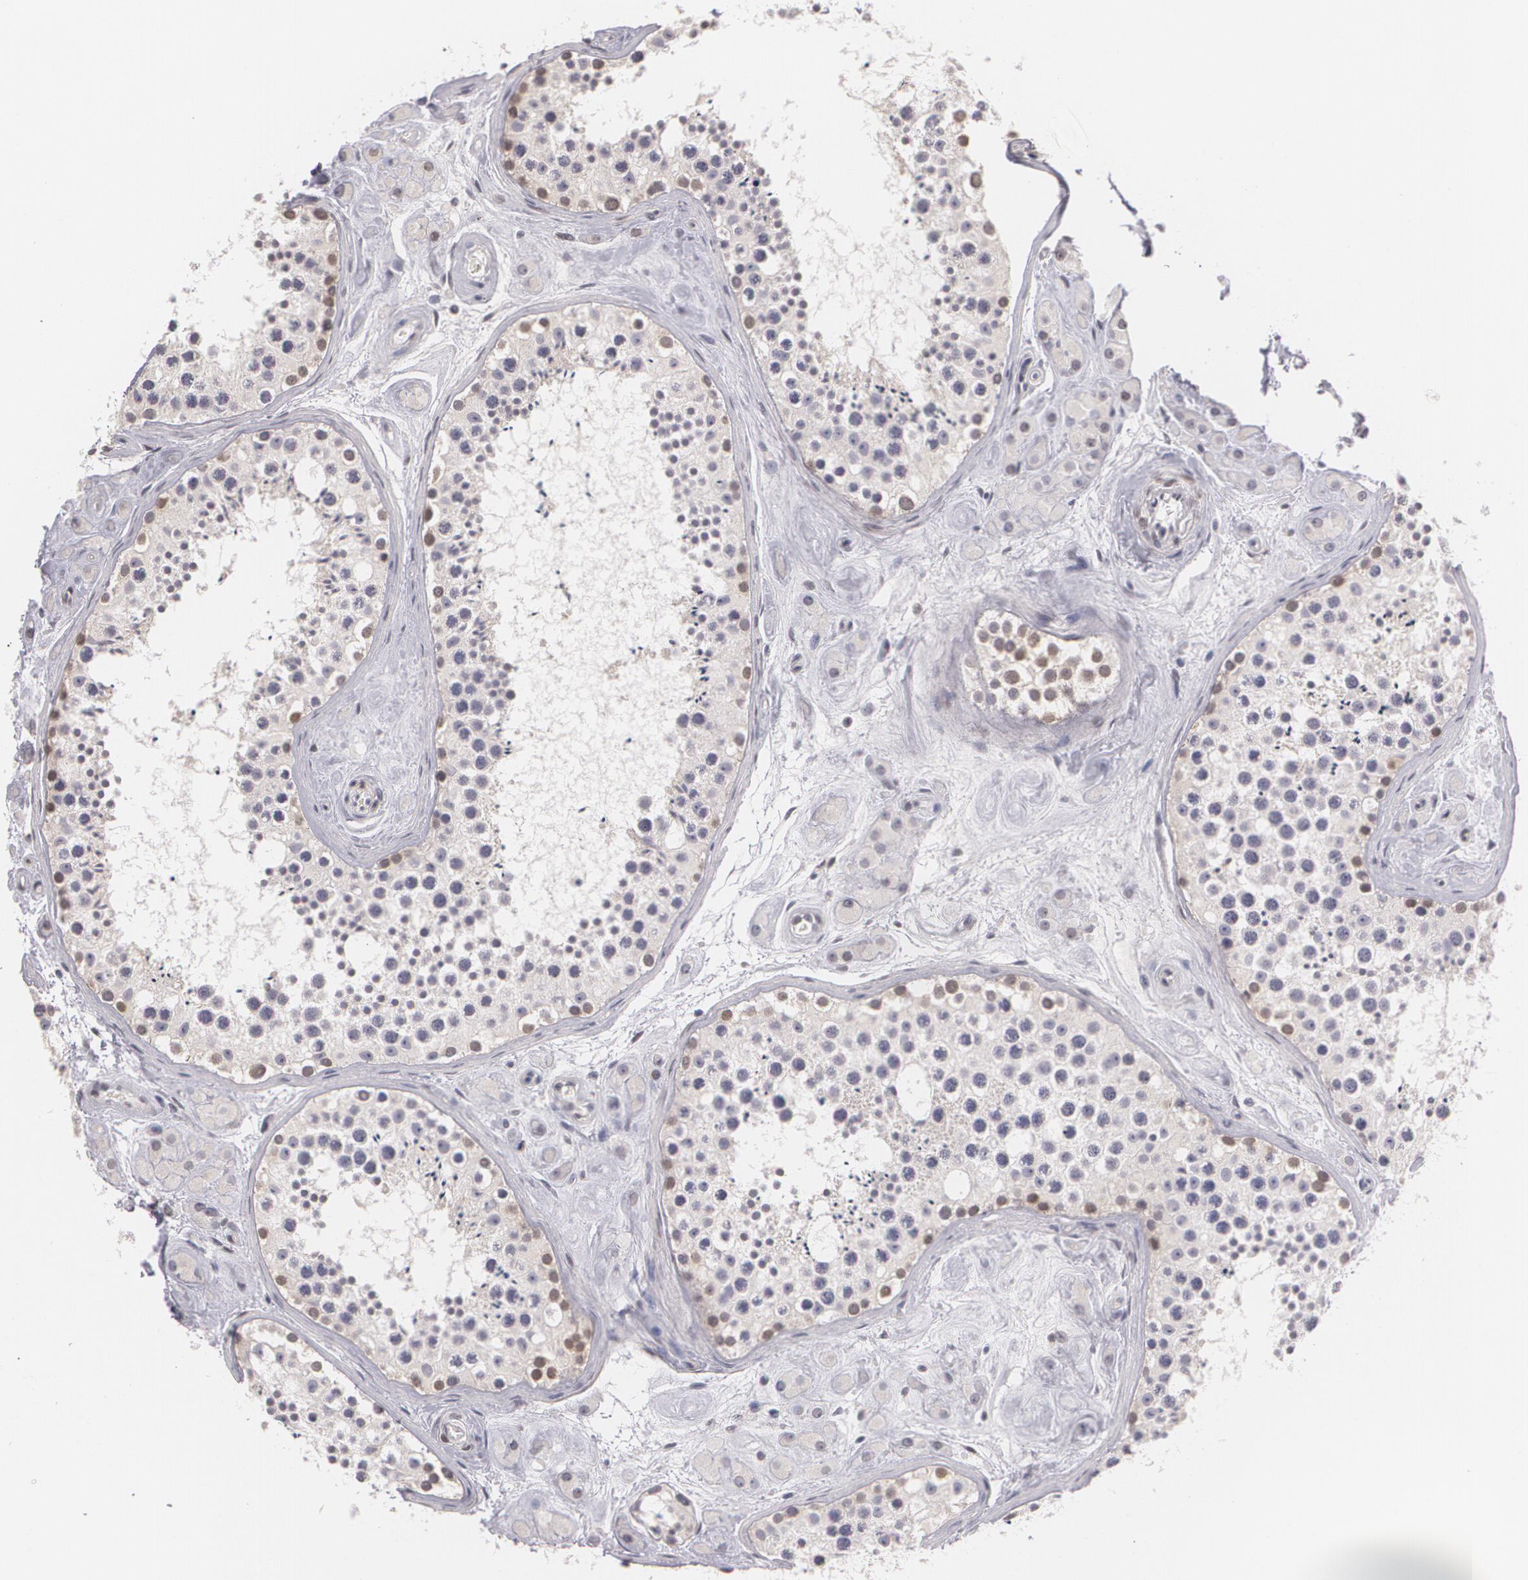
{"staining": {"intensity": "strong", "quantity": "<25%", "location": "nuclear"}, "tissue": "testis", "cell_type": "Cells in seminiferous ducts", "image_type": "normal", "snomed": [{"axis": "morphology", "description": "Normal tissue, NOS"}, {"axis": "topography", "description": "Testis"}], "caption": "DAB (3,3'-diaminobenzidine) immunohistochemical staining of benign testis displays strong nuclear protein expression in approximately <25% of cells in seminiferous ducts.", "gene": "ZBTB16", "patient": {"sex": "male", "age": 38}}